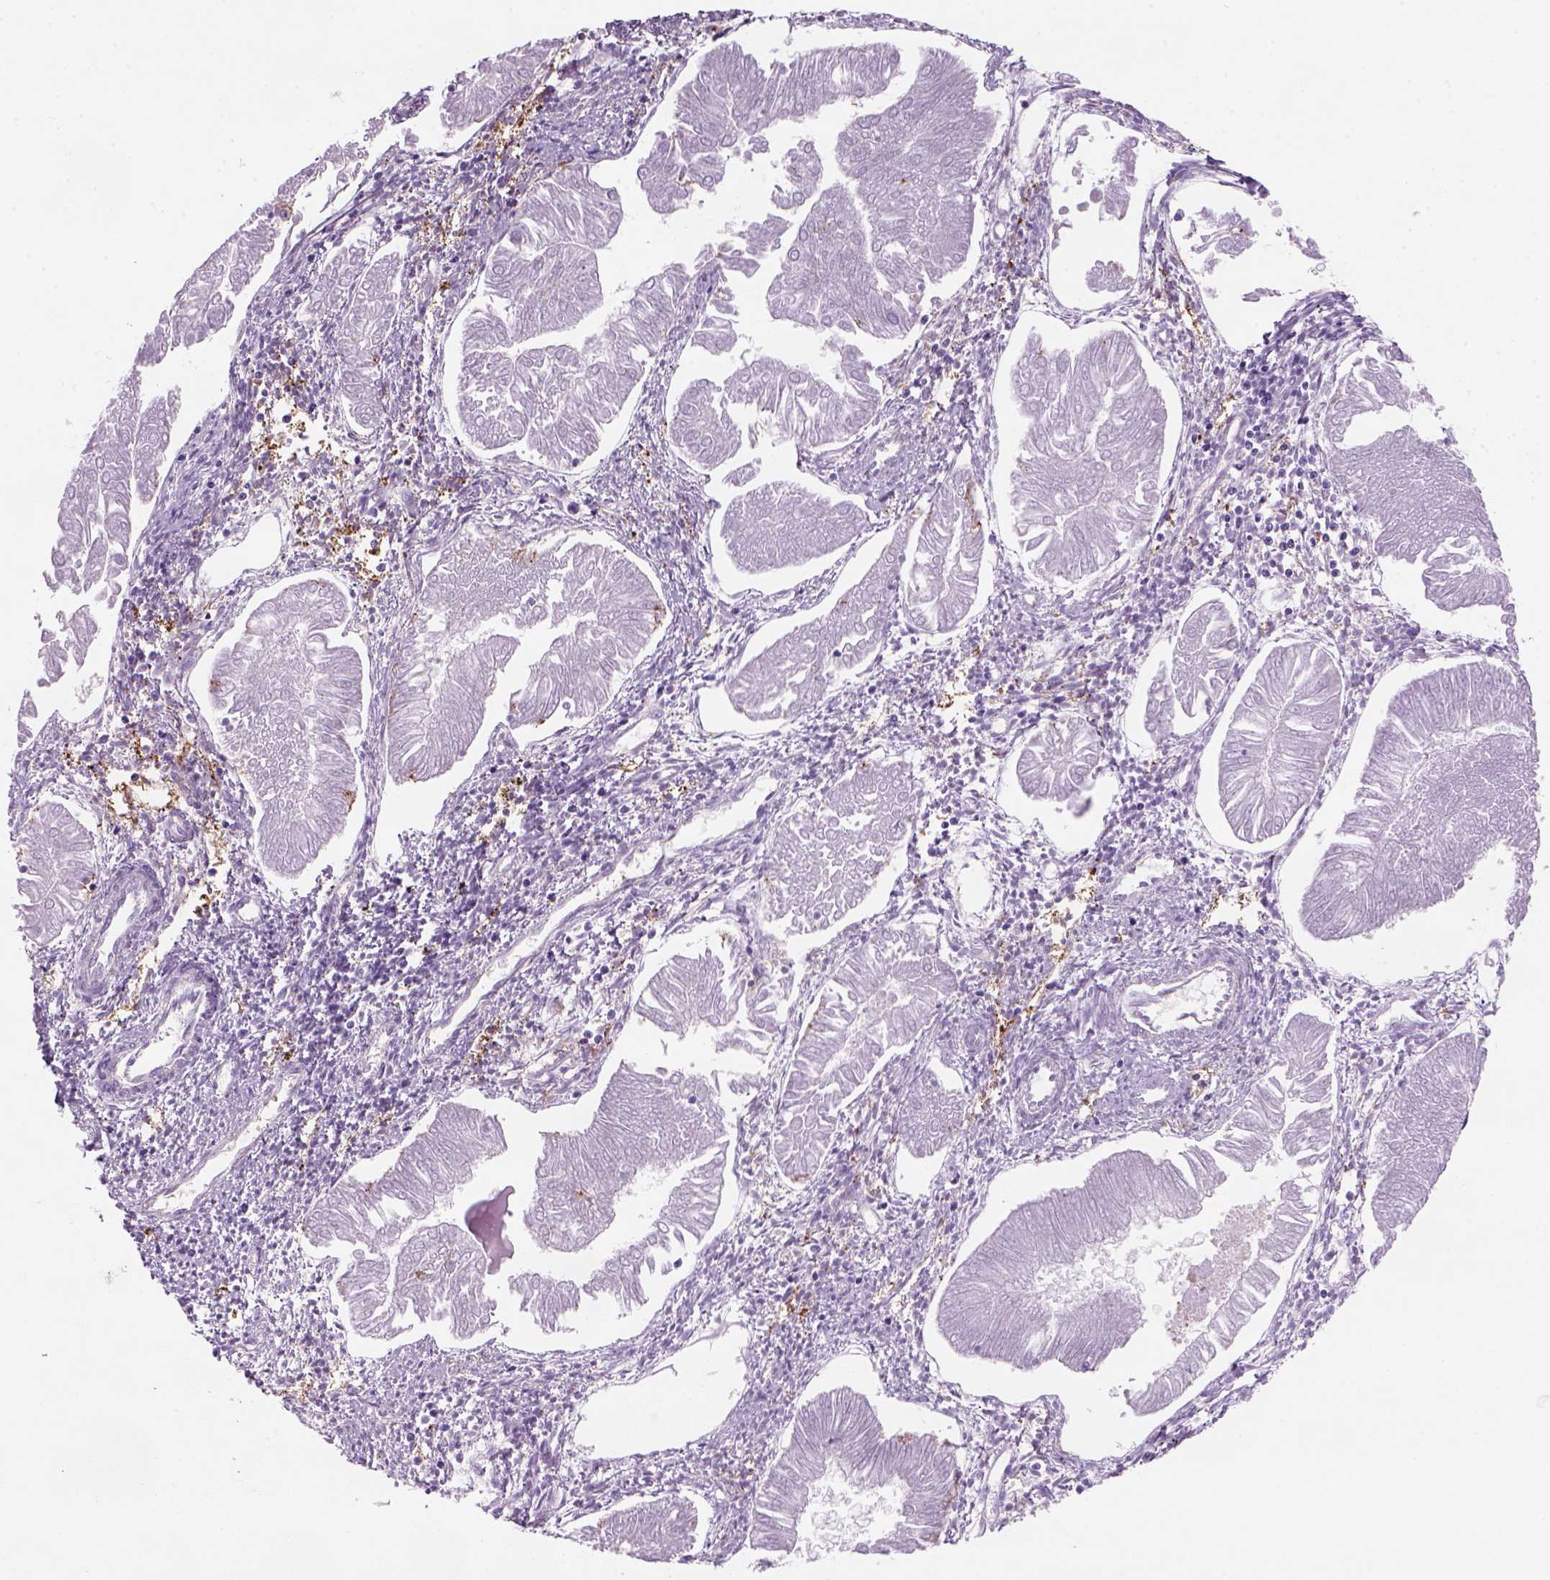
{"staining": {"intensity": "negative", "quantity": "none", "location": "none"}, "tissue": "endometrial cancer", "cell_type": "Tumor cells", "image_type": "cancer", "snomed": [{"axis": "morphology", "description": "Adenocarcinoma, NOS"}, {"axis": "topography", "description": "Endometrium"}], "caption": "IHC of human endometrial cancer (adenocarcinoma) shows no staining in tumor cells.", "gene": "MARCKS", "patient": {"sex": "female", "age": 53}}